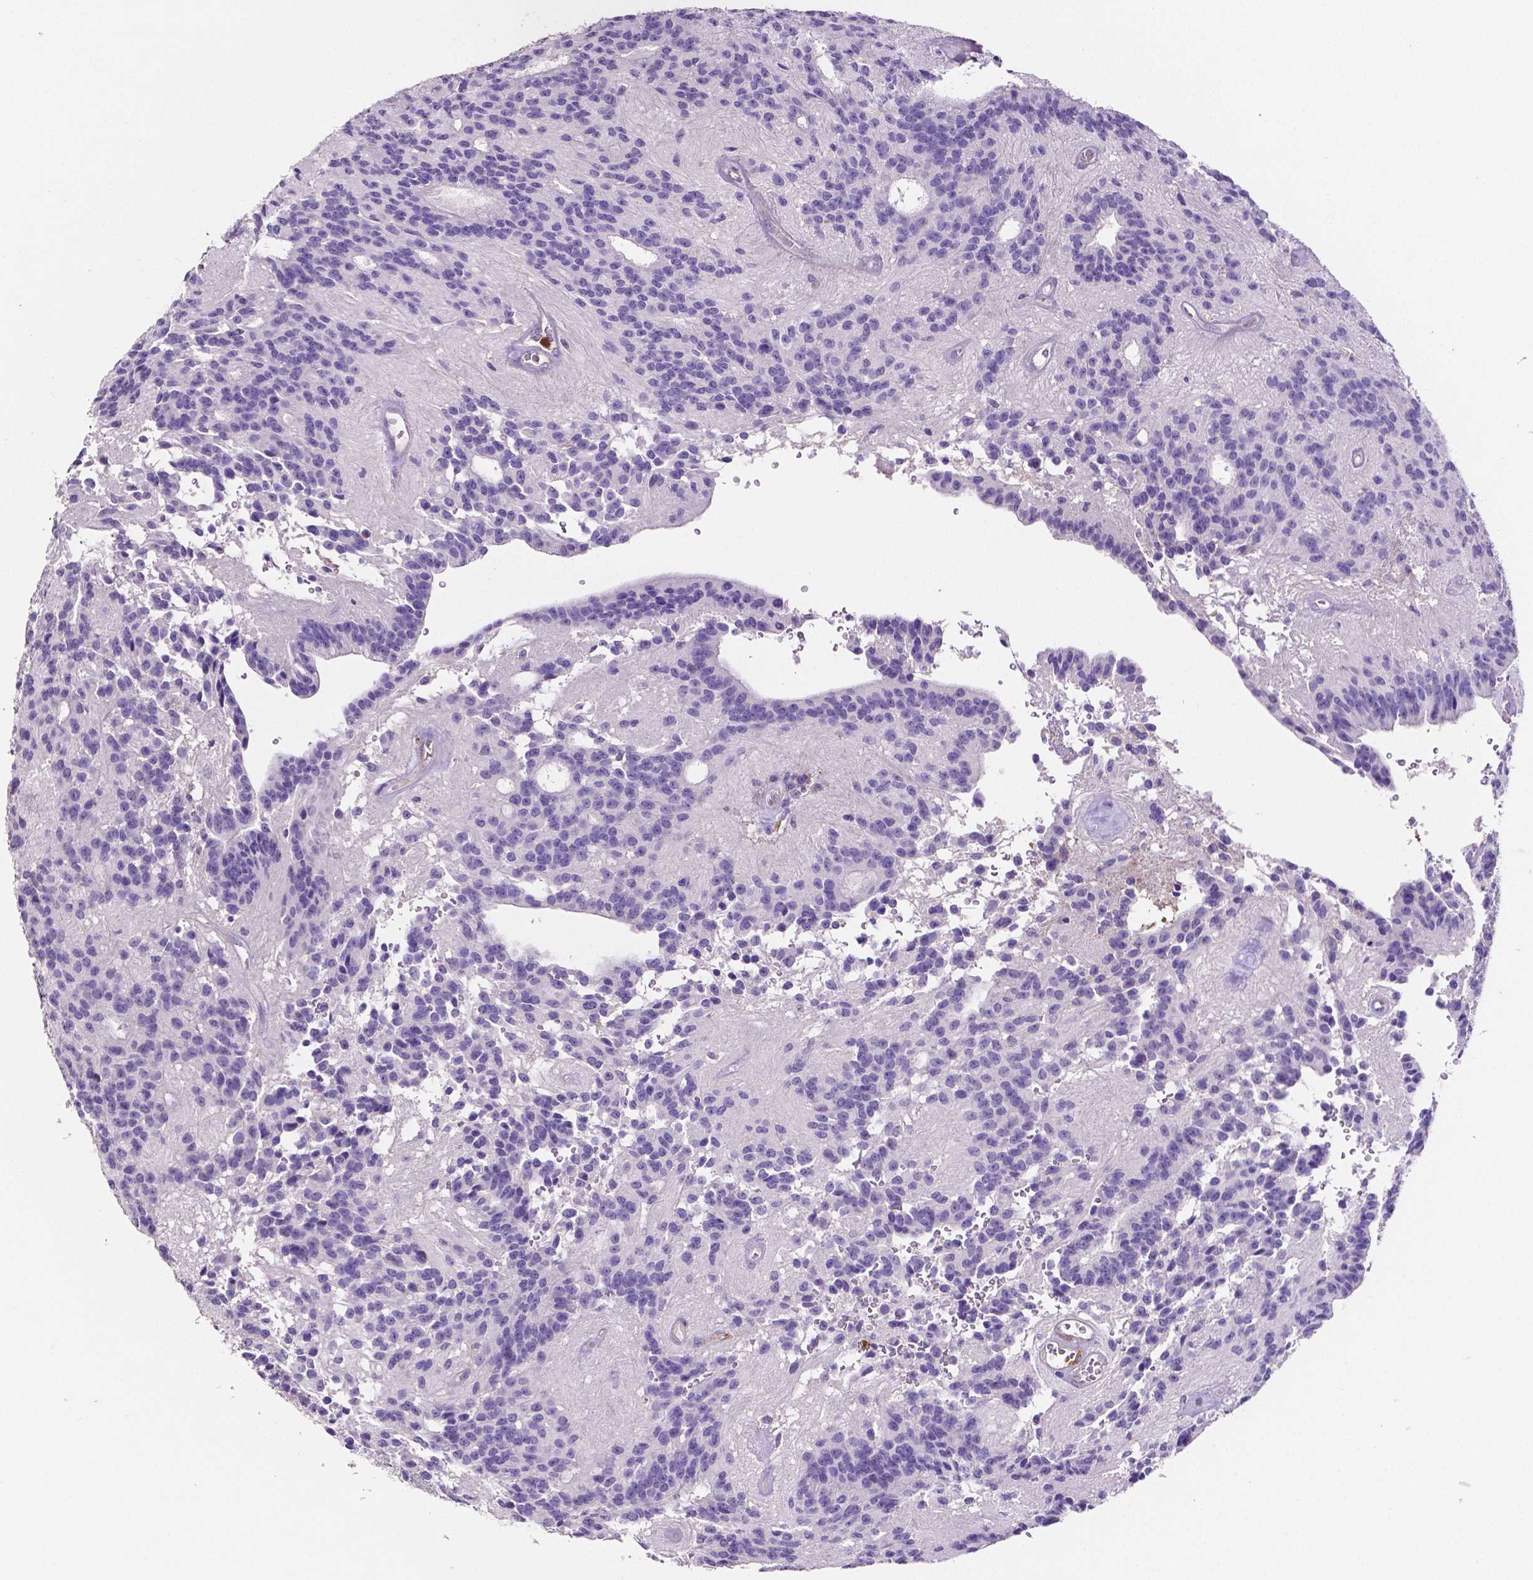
{"staining": {"intensity": "negative", "quantity": "none", "location": "none"}, "tissue": "glioma", "cell_type": "Tumor cells", "image_type": "cancer", "snomed": [{"axis": "morphology", "description": "Glioma, malignant, Low grade"}, {"axis": "topography", "description": "Brain"}], "caption": "Histopathology image shows no protein positivity in tumor cells of malignant low-grade glioma tissue. The staining was performed using DAB to visualize the protein expression in brown, while the nuclei were stained in blue with hematoxylin (Magnification: 20x).", "gene": "MMP9", "patient": {"sex": "male", "age": 31}}